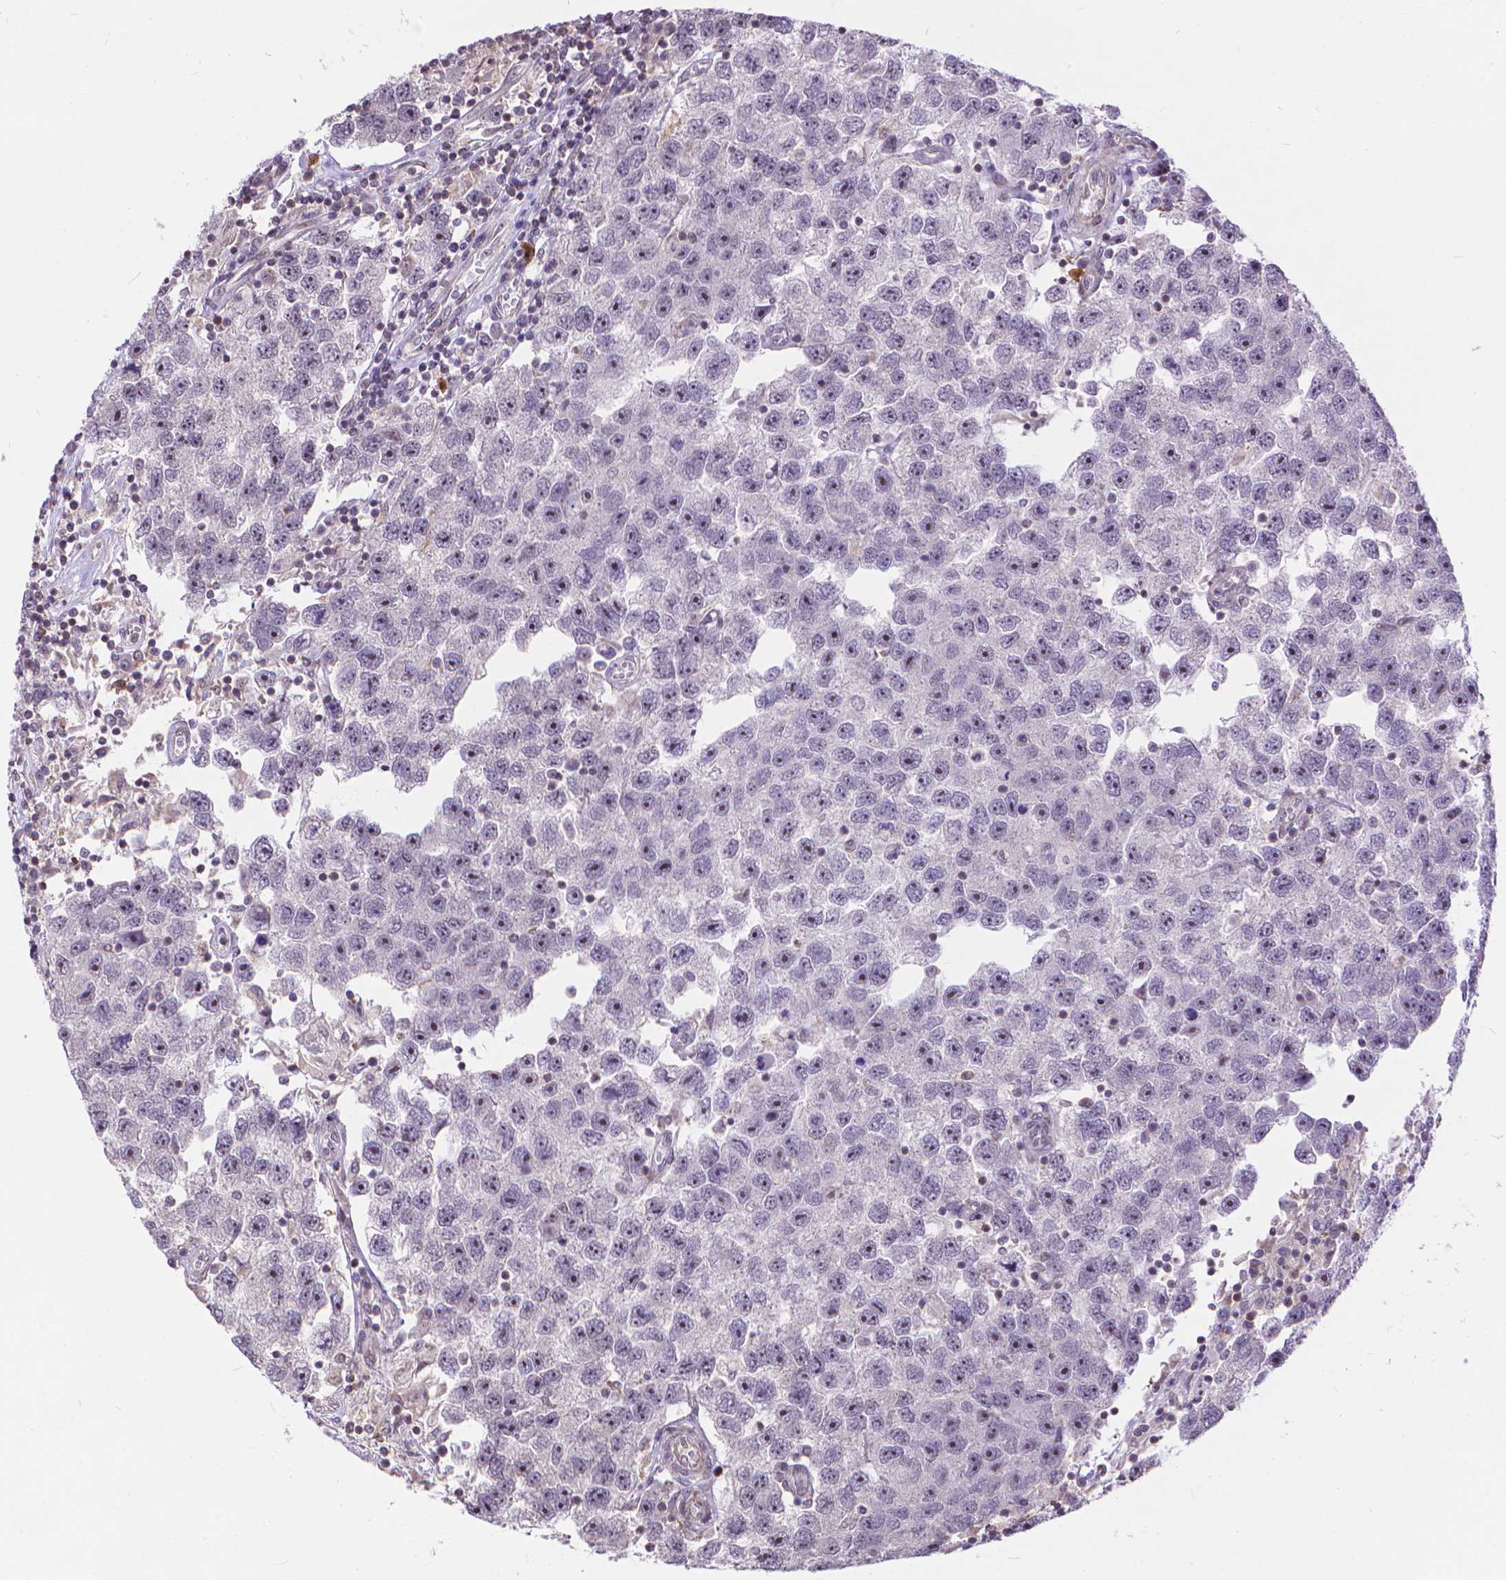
{"staining": {"intensity": "moderate", "quantity": "25%-75%", "location": "nuclear"}, "tissue": "testis cancer", "cell_type": "Tumor cells", "image_type": "cancer", "snomed": [{"axis": "morphology", "description": "Seminoma, NOS"}, {"axis": "topography", "description": "Testis"}], "caption": "Moderate nuclear positivity is appreciated in approximately 25%-75% of tumor cells in testis cancer.", "gene": "TMEM135", "patient": {"sex": "male", "age": 26}}